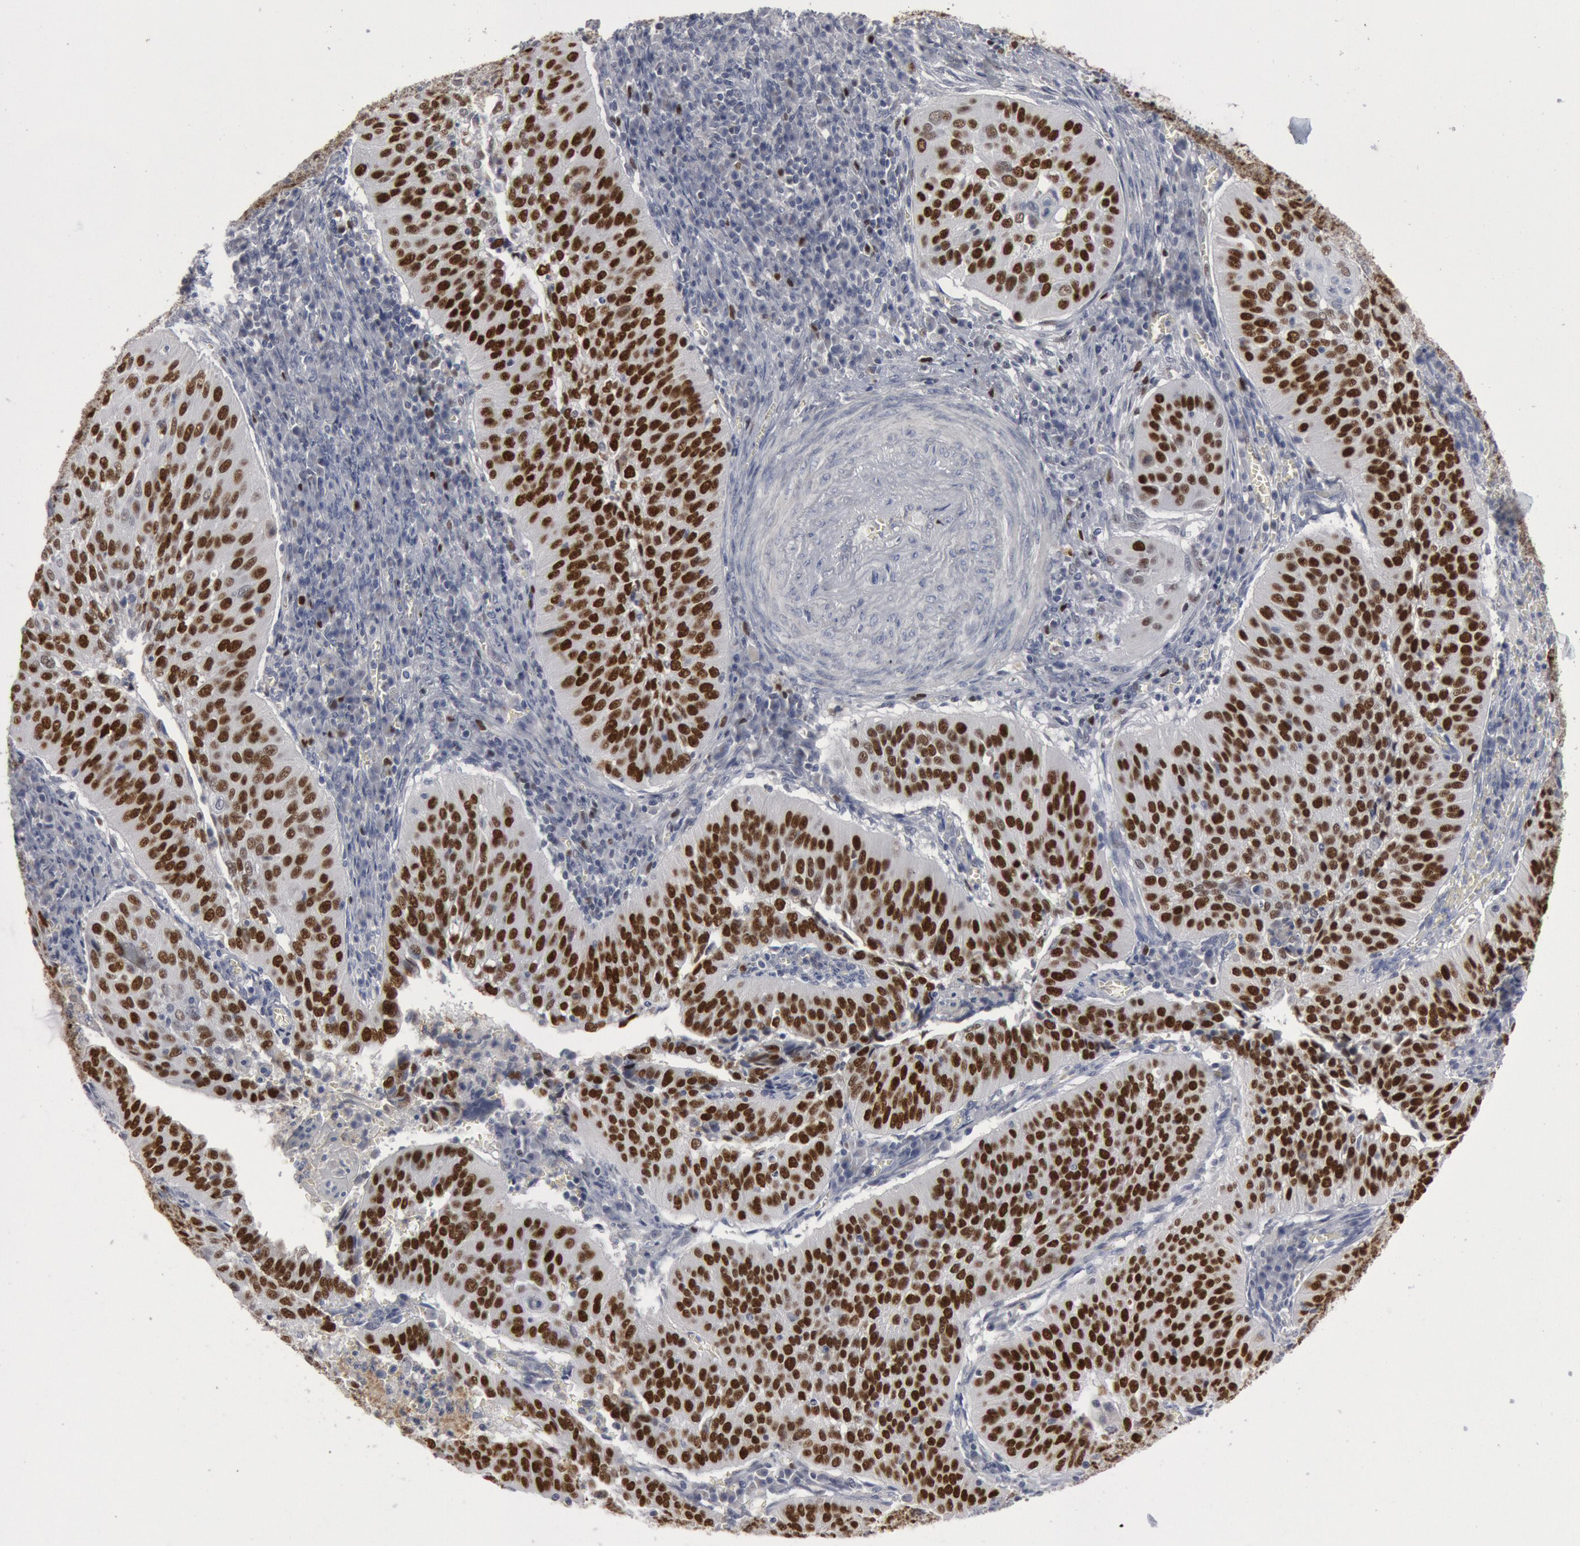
{"staining": {"intensity": "strong", "quantity": ">75%", "location": "nuclear"}, "tissue": "cervical cancer", "cell_type": "Tumor cells", "image_type": "cancer", "snomed": [{"axis": "morphology", "description": "Squamous cell carcinoma, NOS"}, {"axis": "topography", "description": "Cervix"}], "caption": "Cervical cancer (squamous cell carcinoma) stained for a protein demonstrates strong nuclear positivity in tumor cells.", "gene": "WDHD1", "patient": {"sex": "female", "age": 39}}